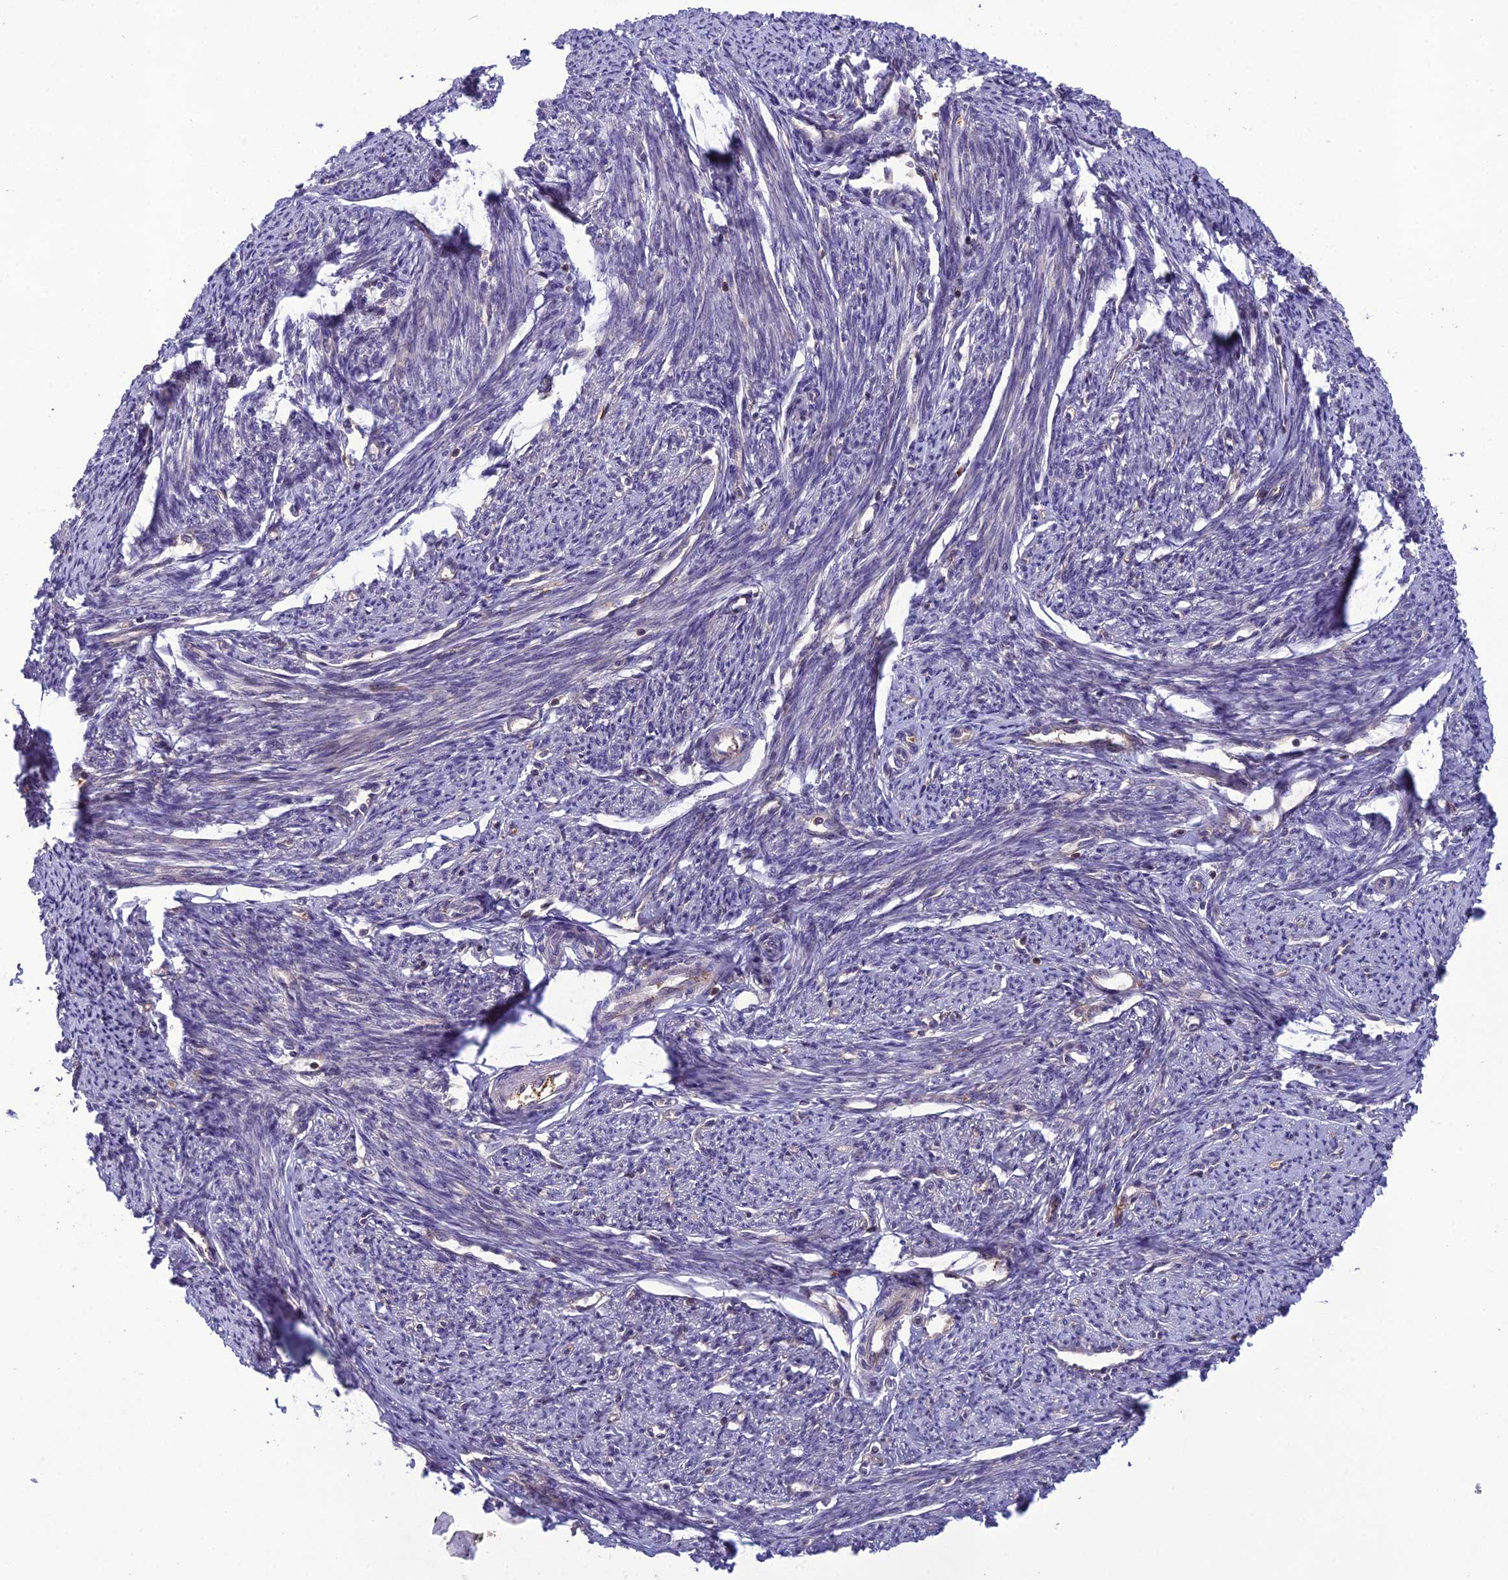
{"staining": {"intensity": "moderate", "quantity": "<25%", "location": "cytoplasmic/membranous"}, "tissue": "smooth muscle", "cell_type": "Smooth muscle cells", "image_type": "normal", "snomed": [{"axis": "morphology", "description": "Normal tissue, NOS"}, {"axis": "topography", "description": "Smooth muscle"}, {"axis": "topography", "description": "Uterus"}], "caption": "Immunohistochemical staining of benign human smooth muscle reveals <25% levels of moderate cytoplasmic/membranous protein expression in approximately <25% of smooth muscle cells. (DAB IHC, brown staining for protein, blue staining for nuclei).", "gene": "GDF6", "patient": {"sex": "female", "age": 59}}